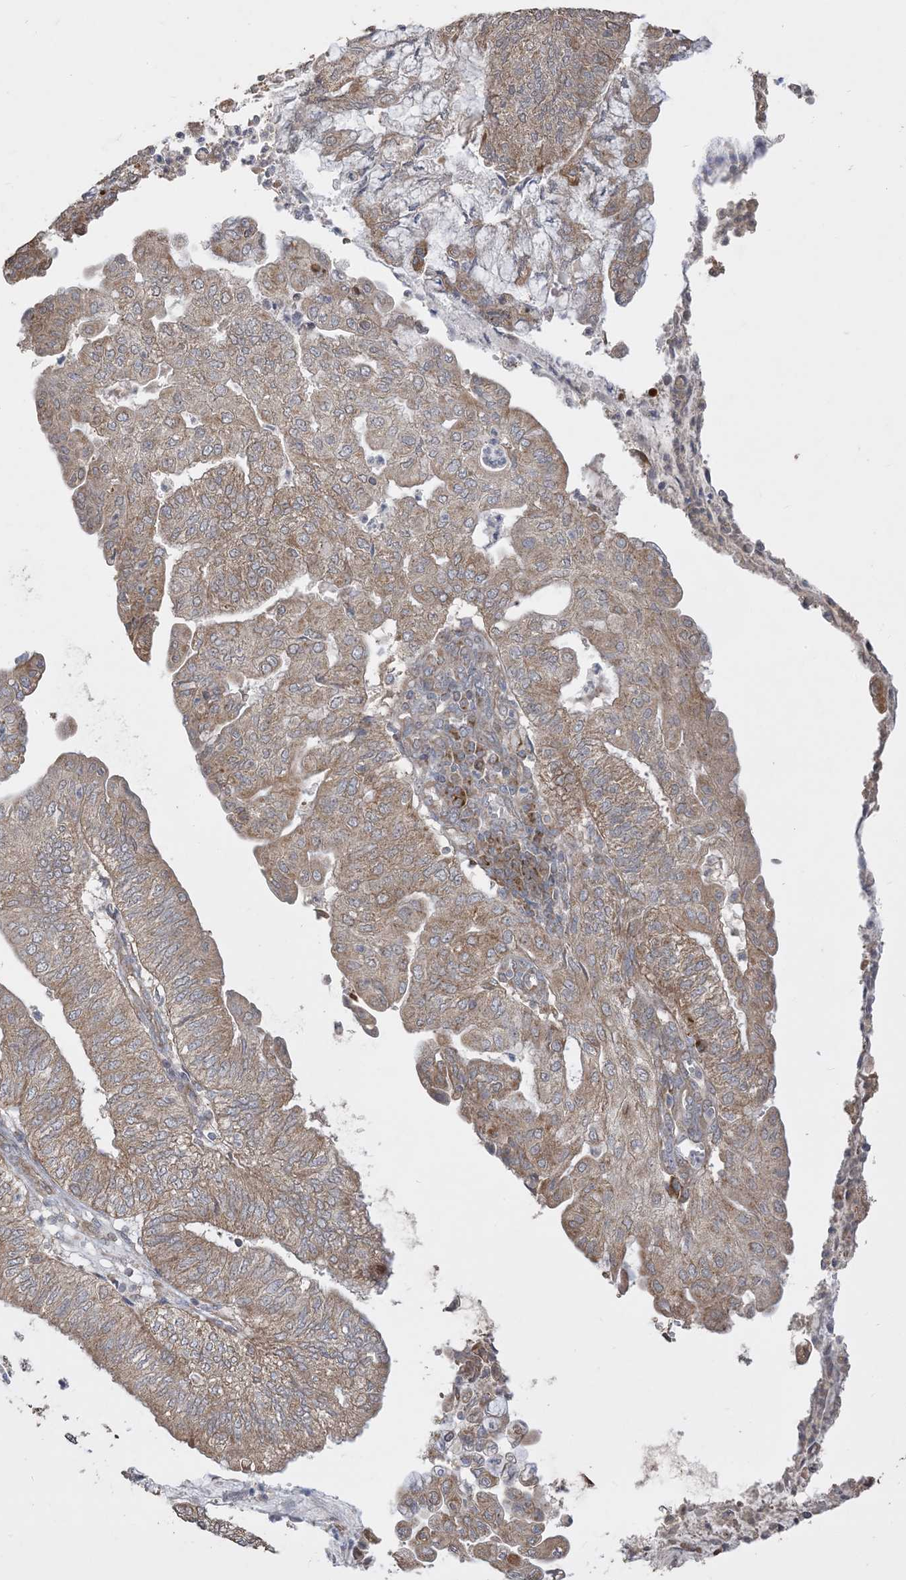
{"staining": {"intensity": "strong", "quantity": ">75%", "location": "cytoplasmic/membranous"}, "tissue": "endometrial cancer", "cell_type": "Tumor cells", "image_type": "cancer", "snomed": [{"axis": "morphology", "description": "Adenocarcinoma, NOS"}, {"axis": "topography", "description": "Endometrium"}], "caption": "Adenocarcinoma (endometrial) stained with a brown dye displays strong cytoplasmic/membranous positive staining in approximately >75% of tumor cells.", "gene": "SIRT3", "patient": {"sex": "female", "age": 59}}